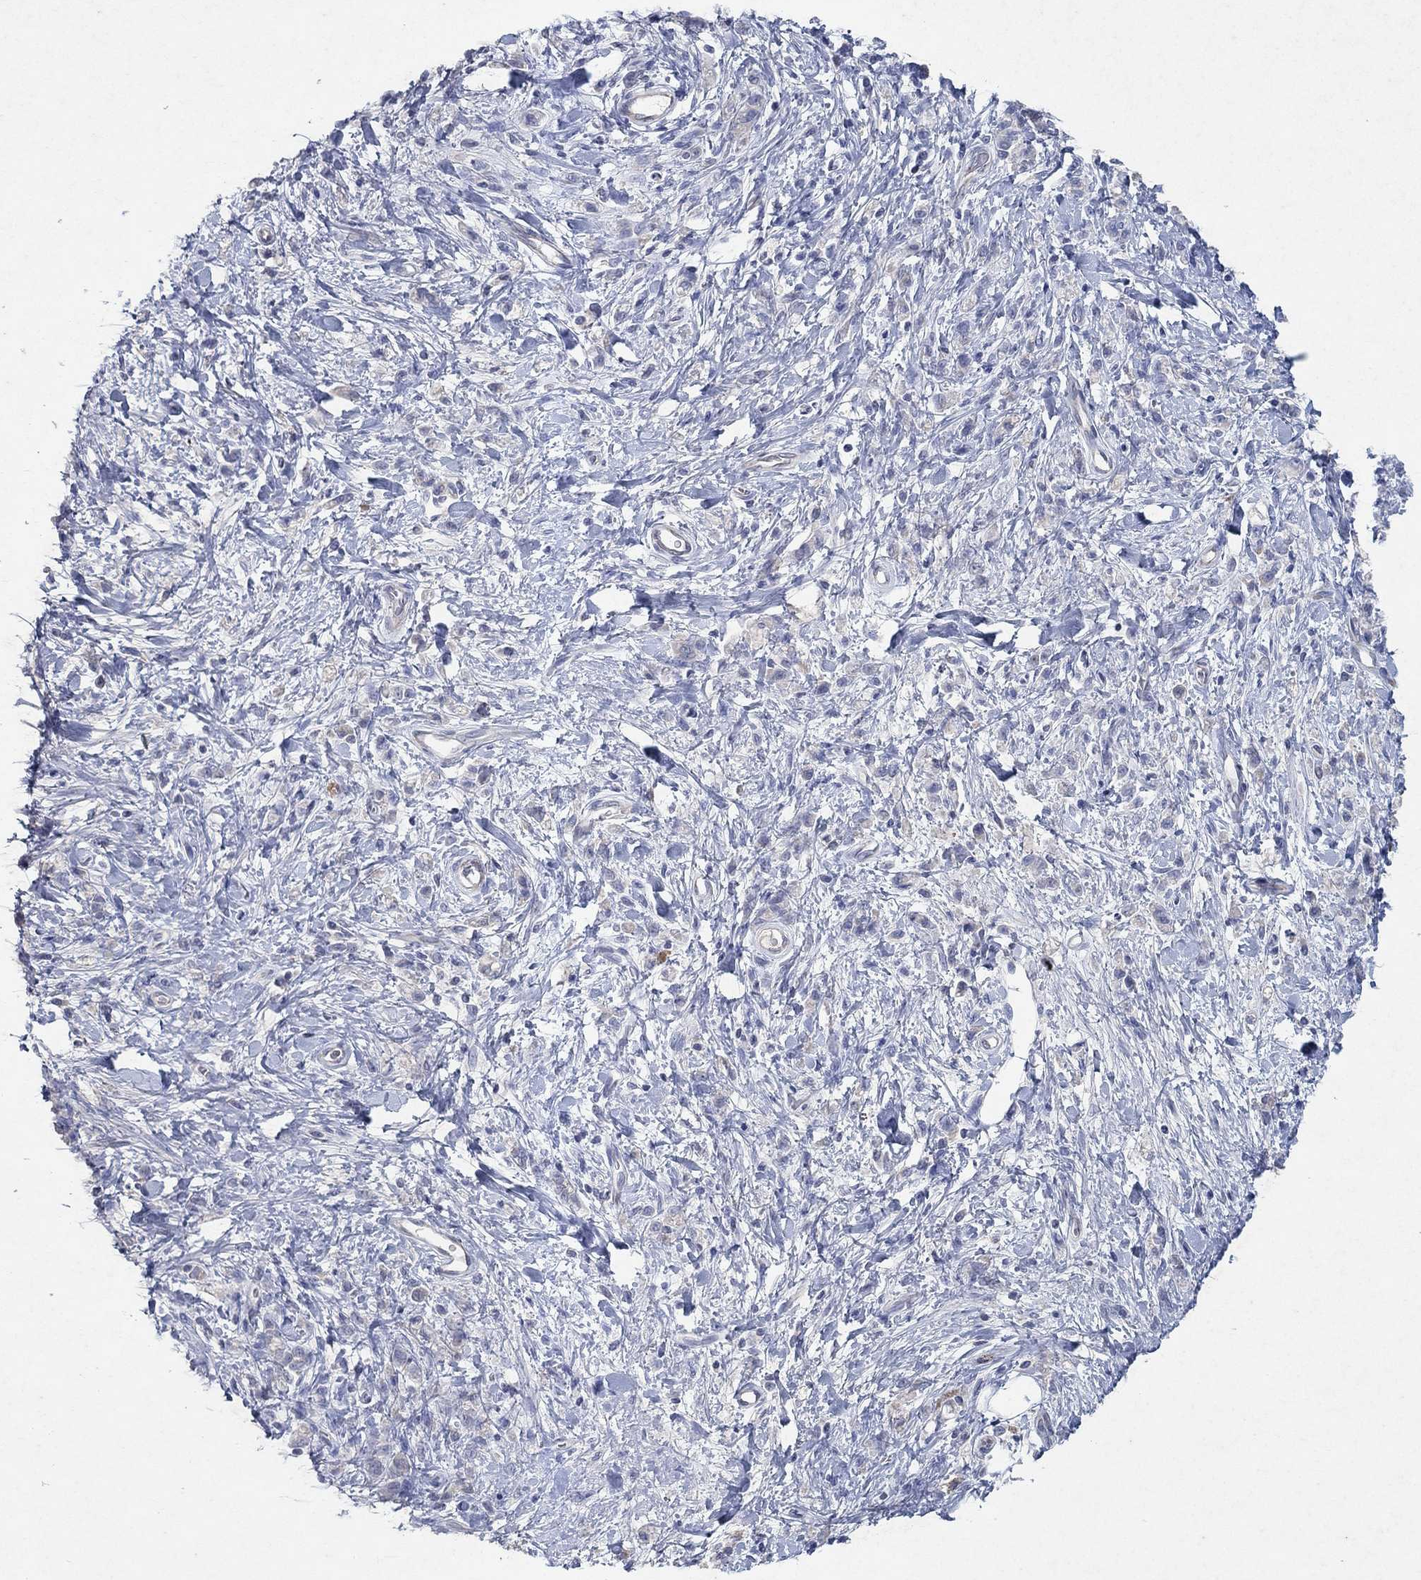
{"staining": {"intensity": "negative", "quantity": "none", "location": "none"}, "tissue": "stomach cancer", "cell_type": "Tumor cells", "image_type": "cancer", "snomed": [{"axis": "morphology", "description": "Adenocarcinoma, NOS"}, {"axis": "topography", "description": "Stomach"}], "caption": "Tumor cells show no significant protein expression in stomach cancer. Nuclei are stained in blue.", "gene": "KRT40", "patient": {"sex": "male", "age": 77}}